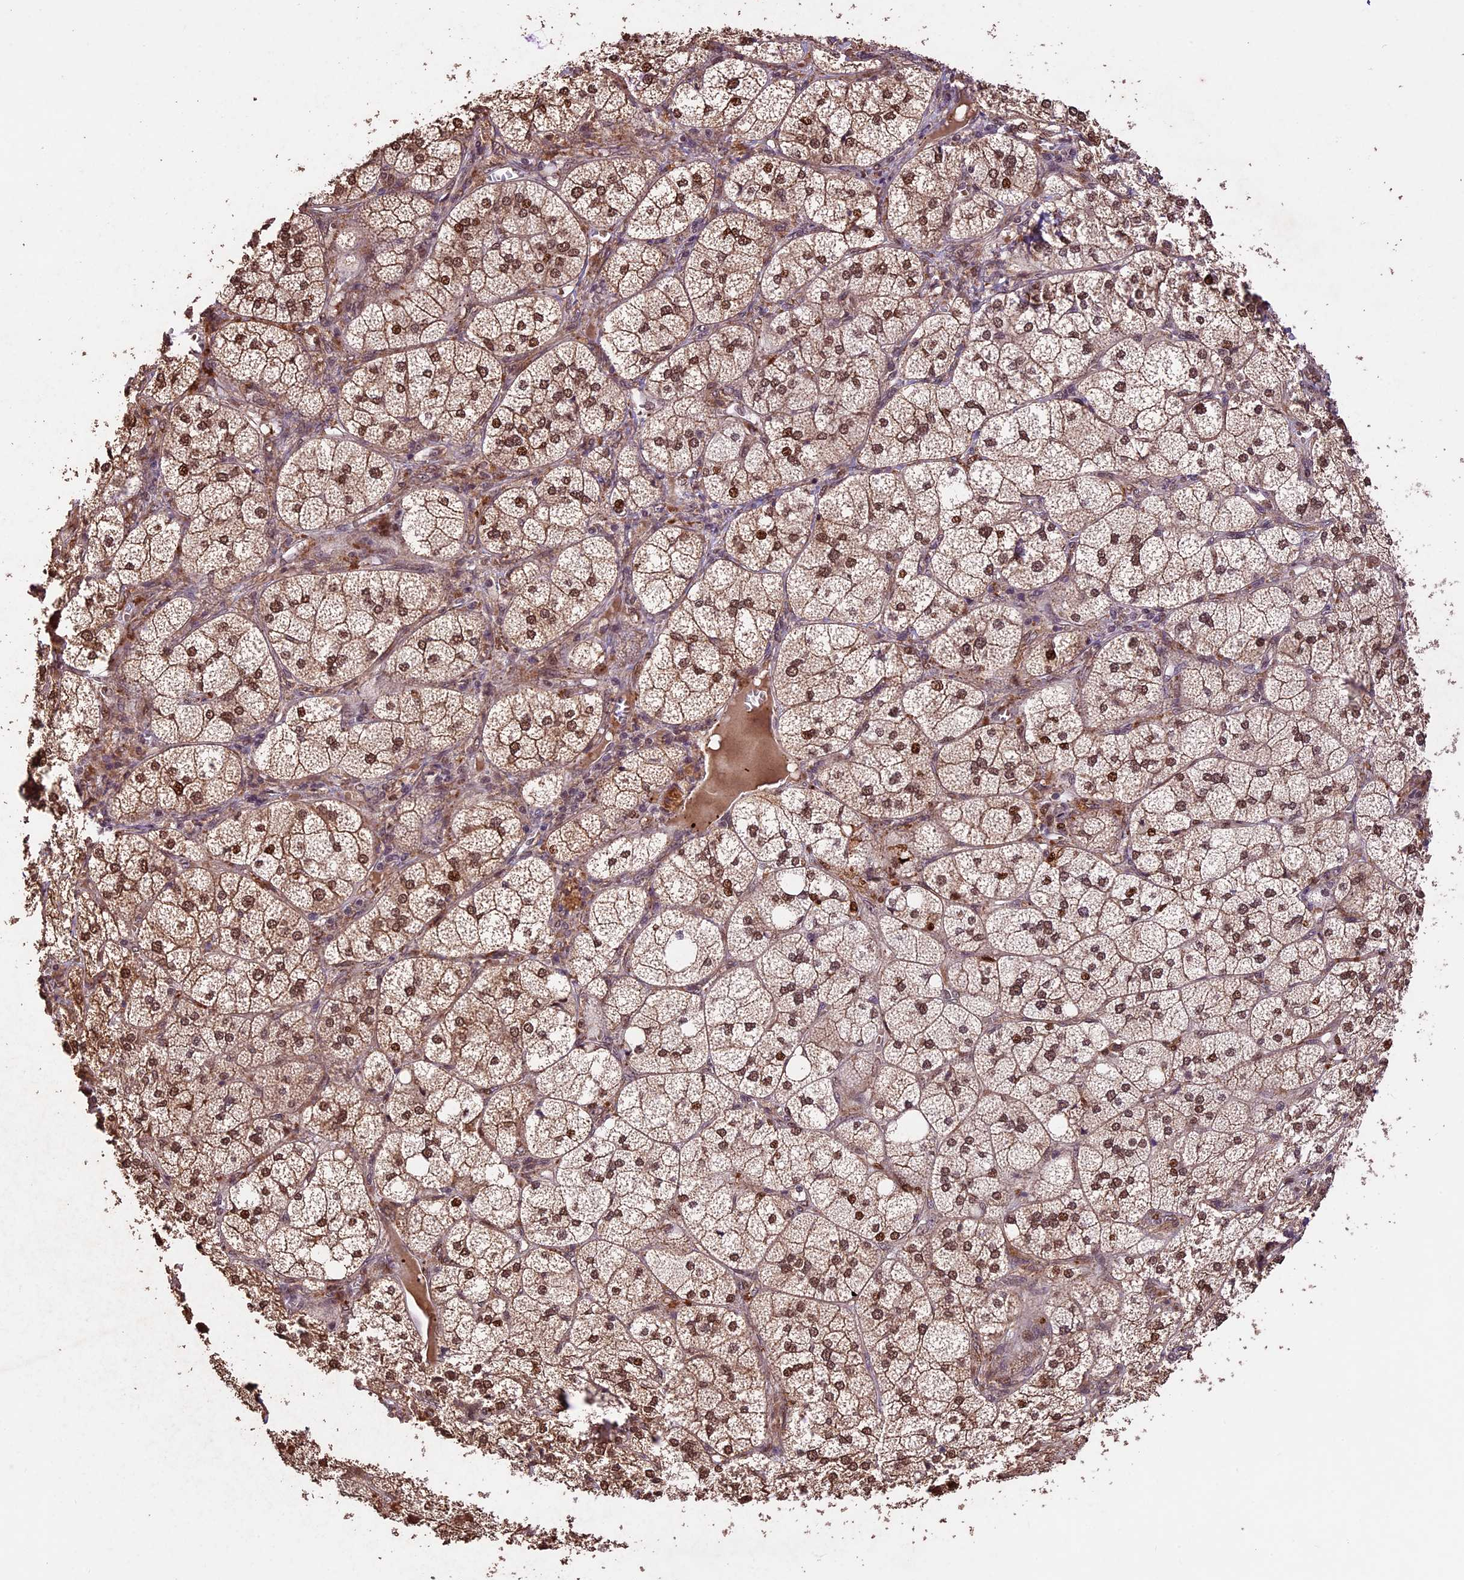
{"staining": {"intensity": "strong", "quantity": ">75%", "location": "cytoplasmic/membranous,nuclear"}, "tissue": "adrenal gland", "cell_type": "Glandular cells", "image_type": "normal", "snomed": [{"axis": "morphology", "description": "Normal tissue, NOS"}, {"axis": "topography", "description": "Adrenal gland"}], "caption": "Immunohistochemical staining of benign adrenal gland reveals >75% levels of strong cytoplasmic/membranous,nuclear protein expression in approximately >75% of glandular cells. Using DAB (brown) and hematoxylin (blue) stains, captured at high magnification using brightfield microscopy.", "gene": "CDKN2AIP", "patient": {"sex": "female", "age": 61}}